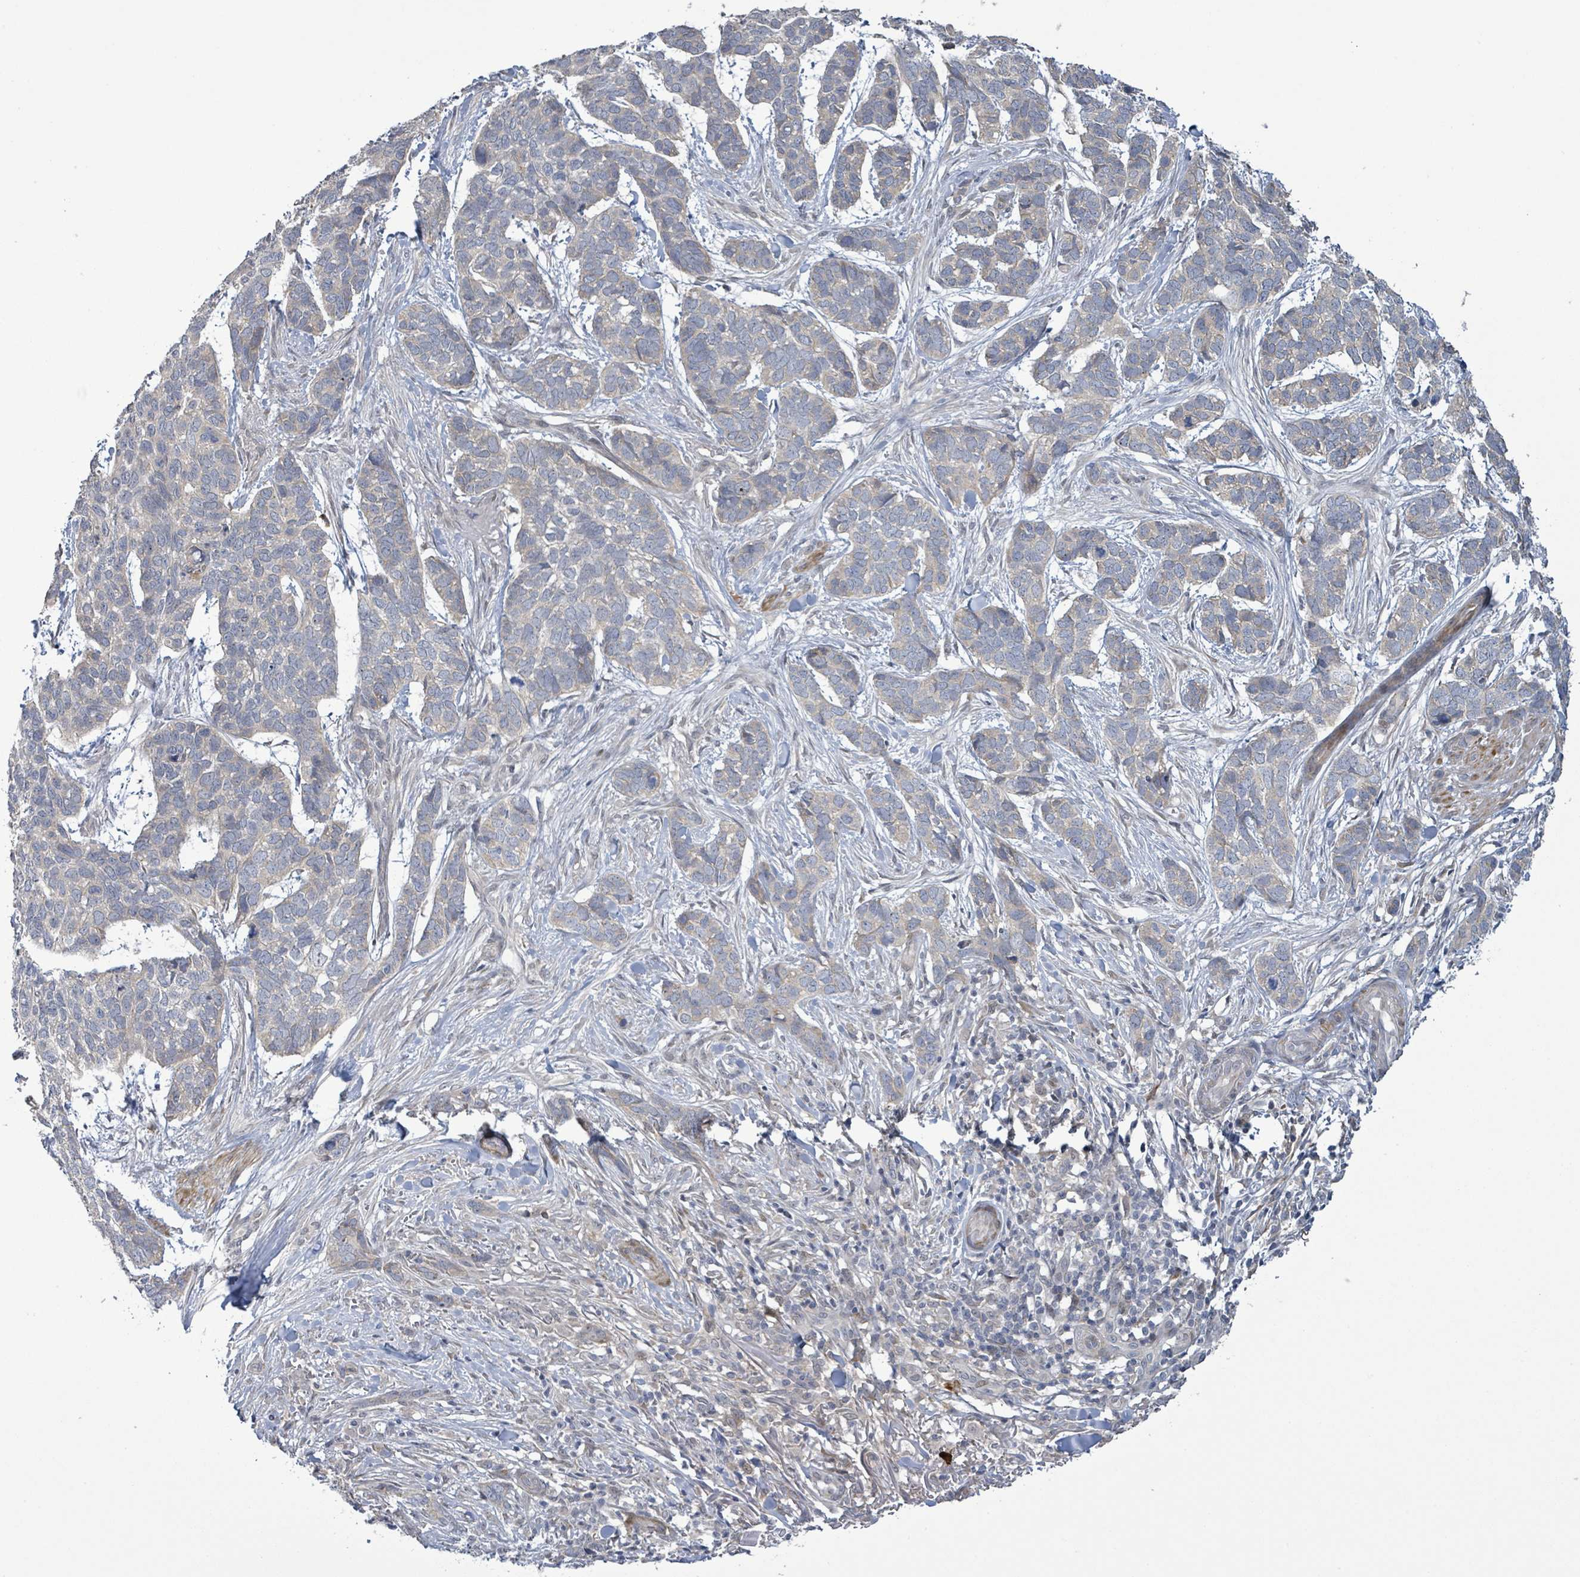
{"staining": {"intensity": "negative", "quantity": "none", "location": "none"}, "tissue": "skin cancer", "cell_type": "Tumor cells", "image_type": "cancer", "snomed": [{"axis": "morphology", "description": "Basal cell carcinoma"}, {"axis": "topography", "description": "Skin"}], "caption": "There is no significant positivity in tumor cells of skin cancer (basal cell carcinoma). (DAB (3,3'-diaminobenzidine) IHC visualized using brightfield microscopy, high magnification).", "gene": "SLIT3", "patient": {"sex": "male", "age": 86}}